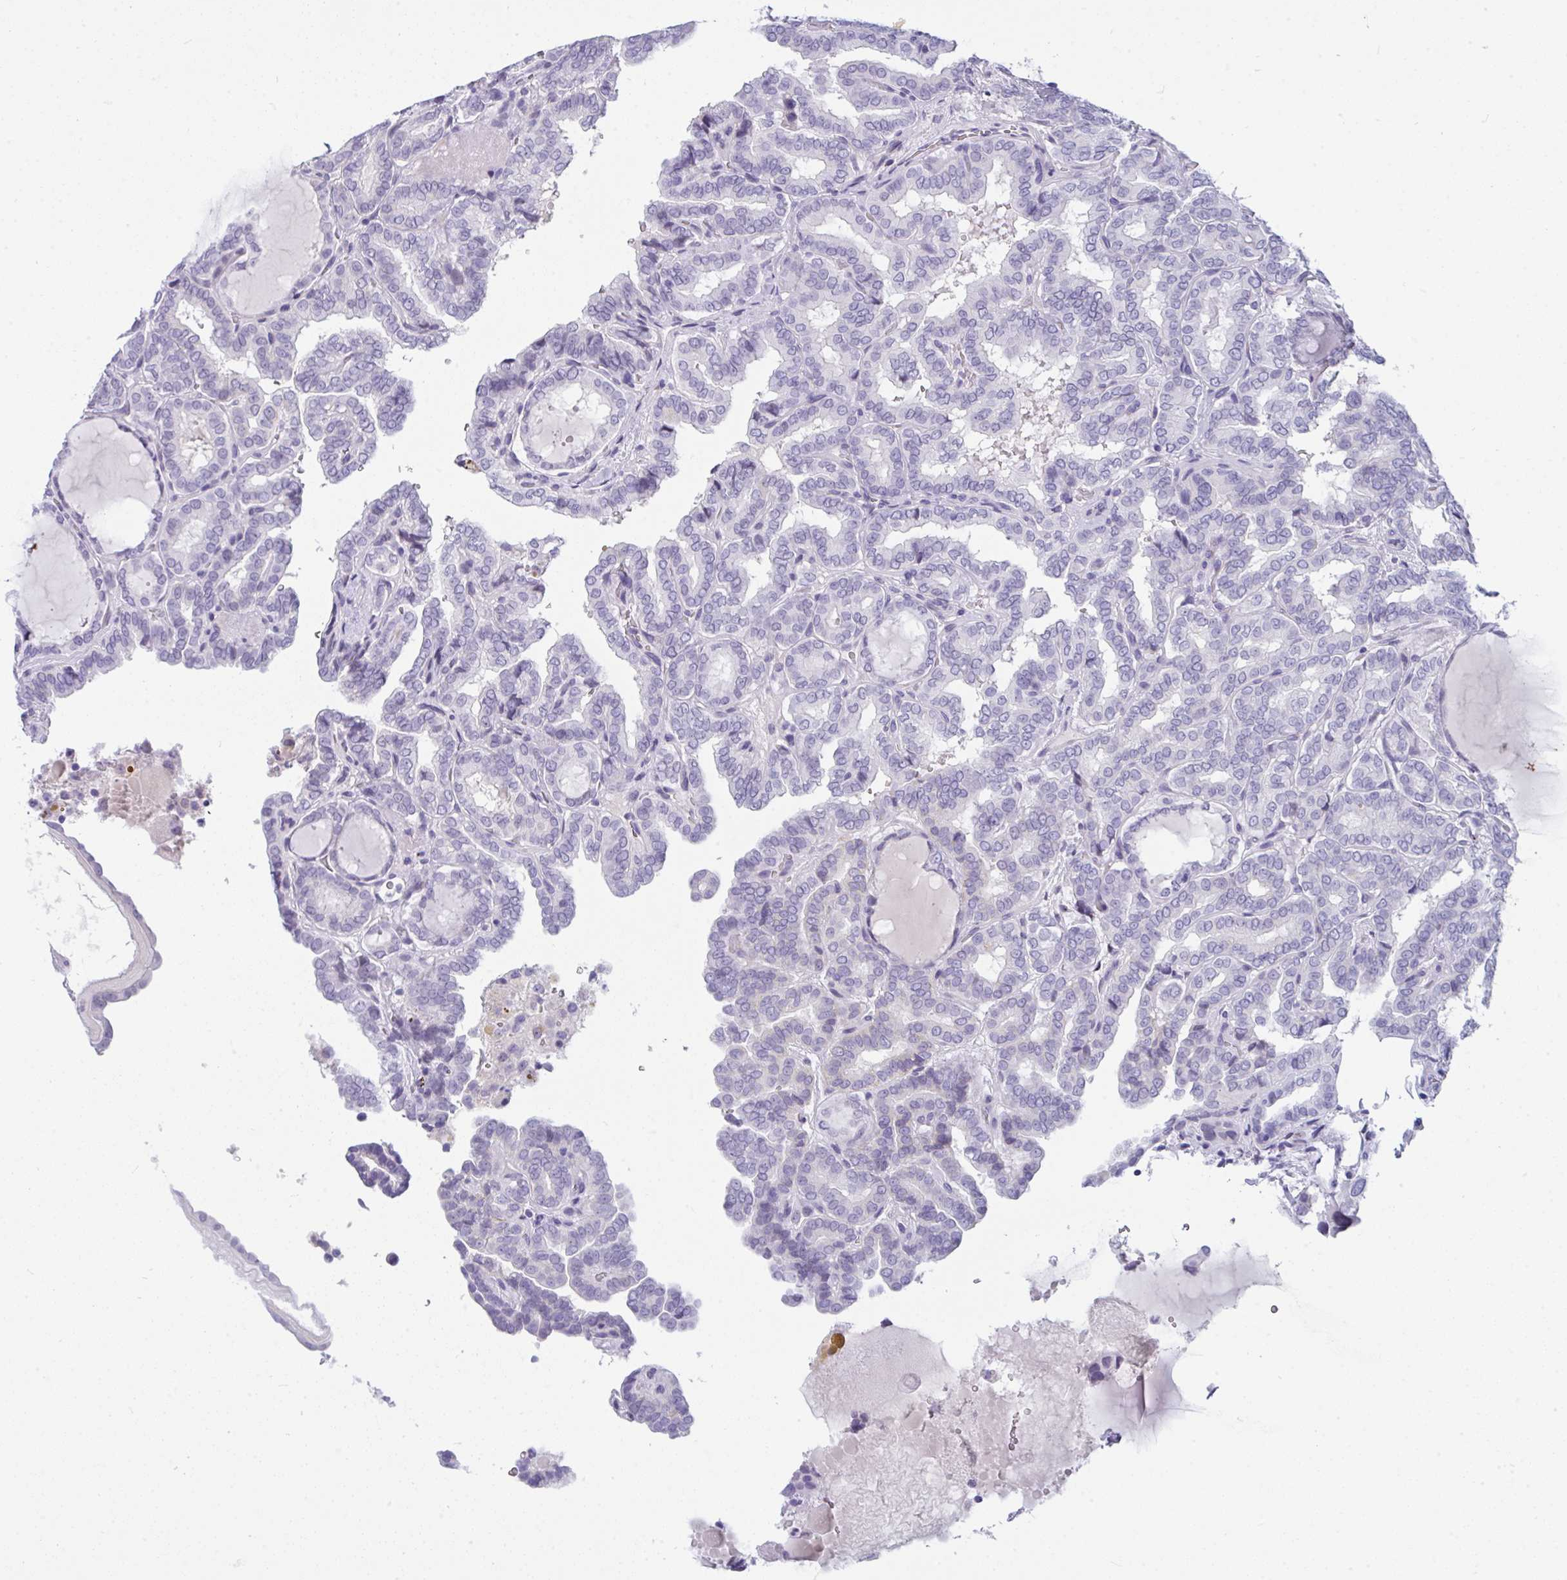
{"staining": {"intensity": "negative", "quantity": "none", "location": "none"}, "tissue": "thyroid cancer", "cell_type": "Tumor cells", "image_type": "cancer", "snomed": [{"axis": "morphology", "description": "Papillary adenocarcinoma, NOS"}, {"axis": "topography", "description": "Thyroid gland"}], "caption": "There is no significant positivity in tumor cells of thyroid cancer (papillary adenocarcinoma).", "gene": "PRDM9", "patient": {"sex": "female", "age": 46}}